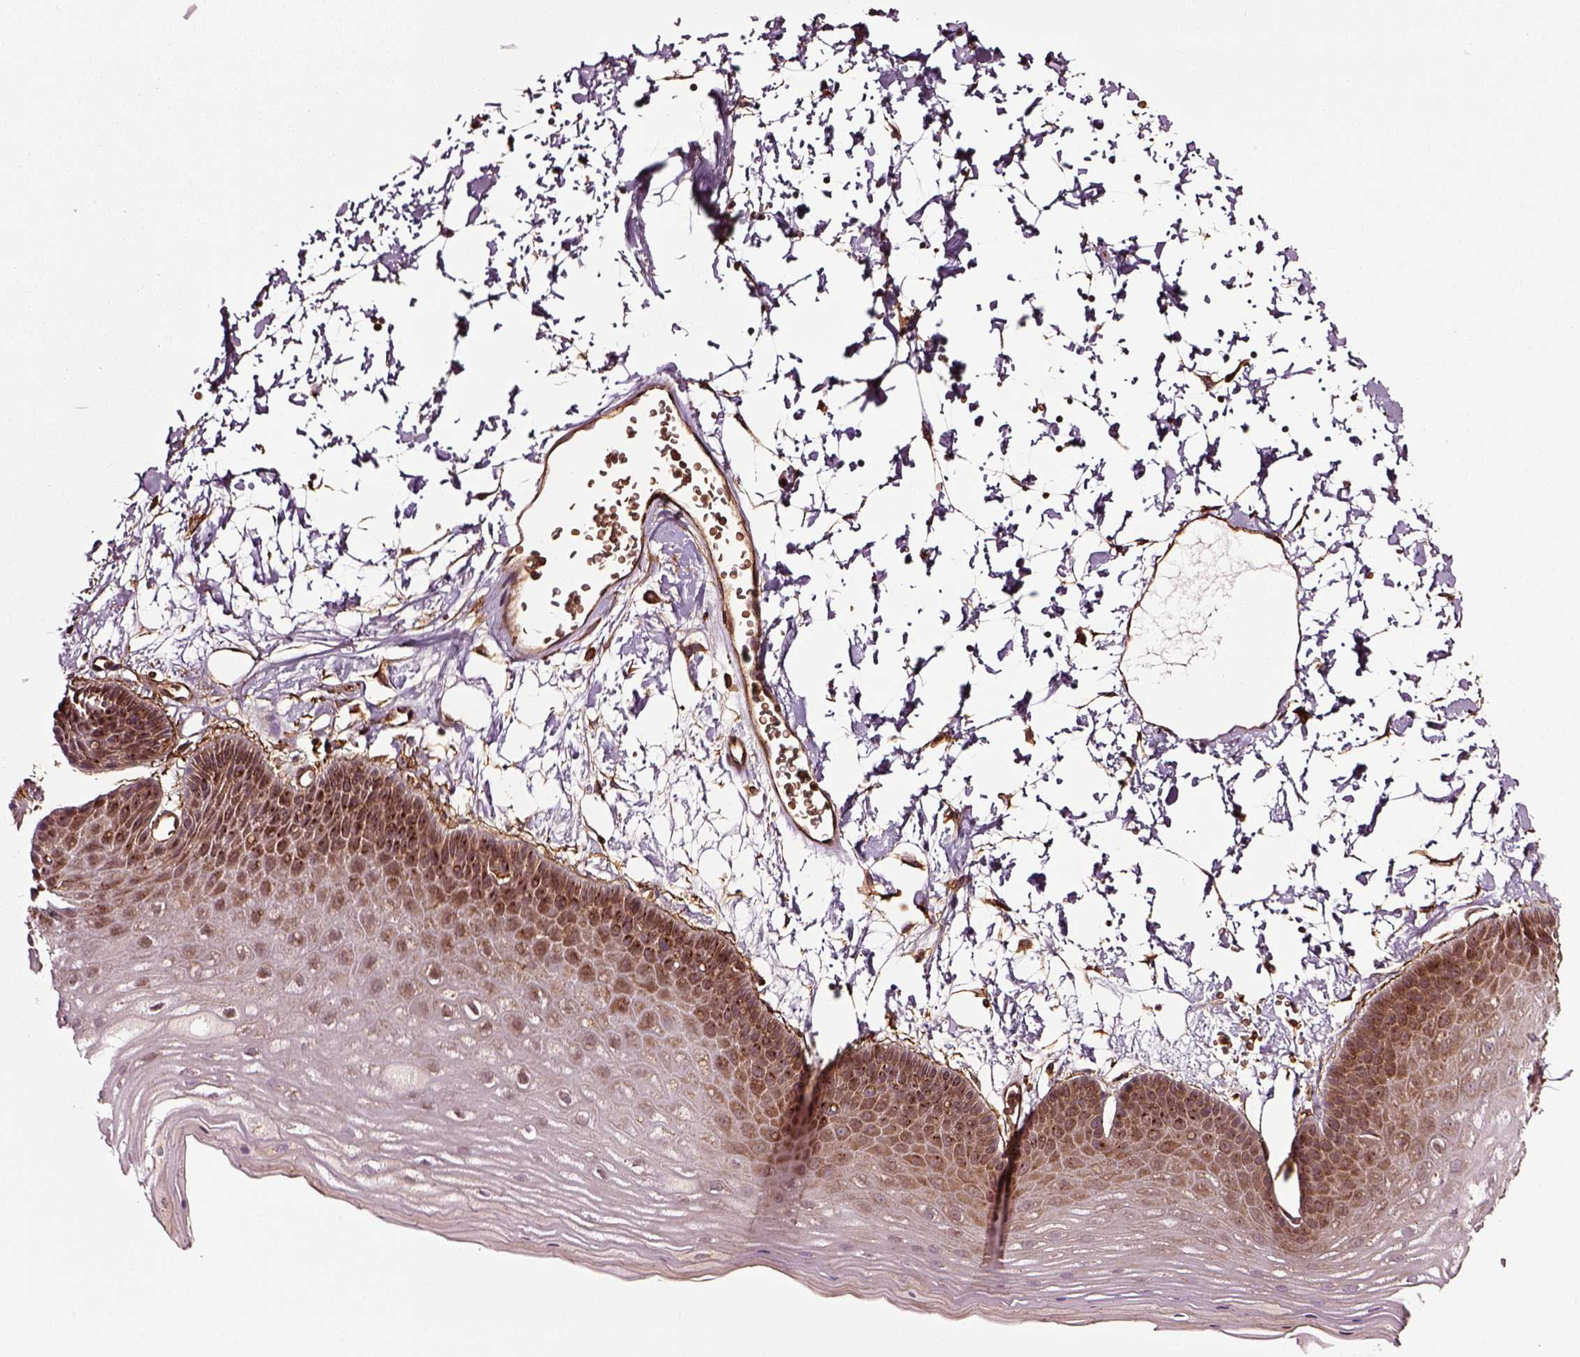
{"staining": {"intensity": "moderate", "quantity": ">75%", "location": "cytoplasmic/membranous"}, "tissue": "skin", "cell_type": "Epidermal cells", "image_type": "normal", "snomed": [{"axis": "morphology", "description": "Normal tissue, NOS"}, {"axis": "topography", "description": "Anal"}], "caption": "Immunohistochemistry (DAB (3,3'-diaminobenzidine)) staining of normal human skin shows moderate cytoplasmic/membranous protein expression in about >75% of epidermal cells.", "gene": "WASHC2A", "patient": {"sex": "male", "age": 53}}